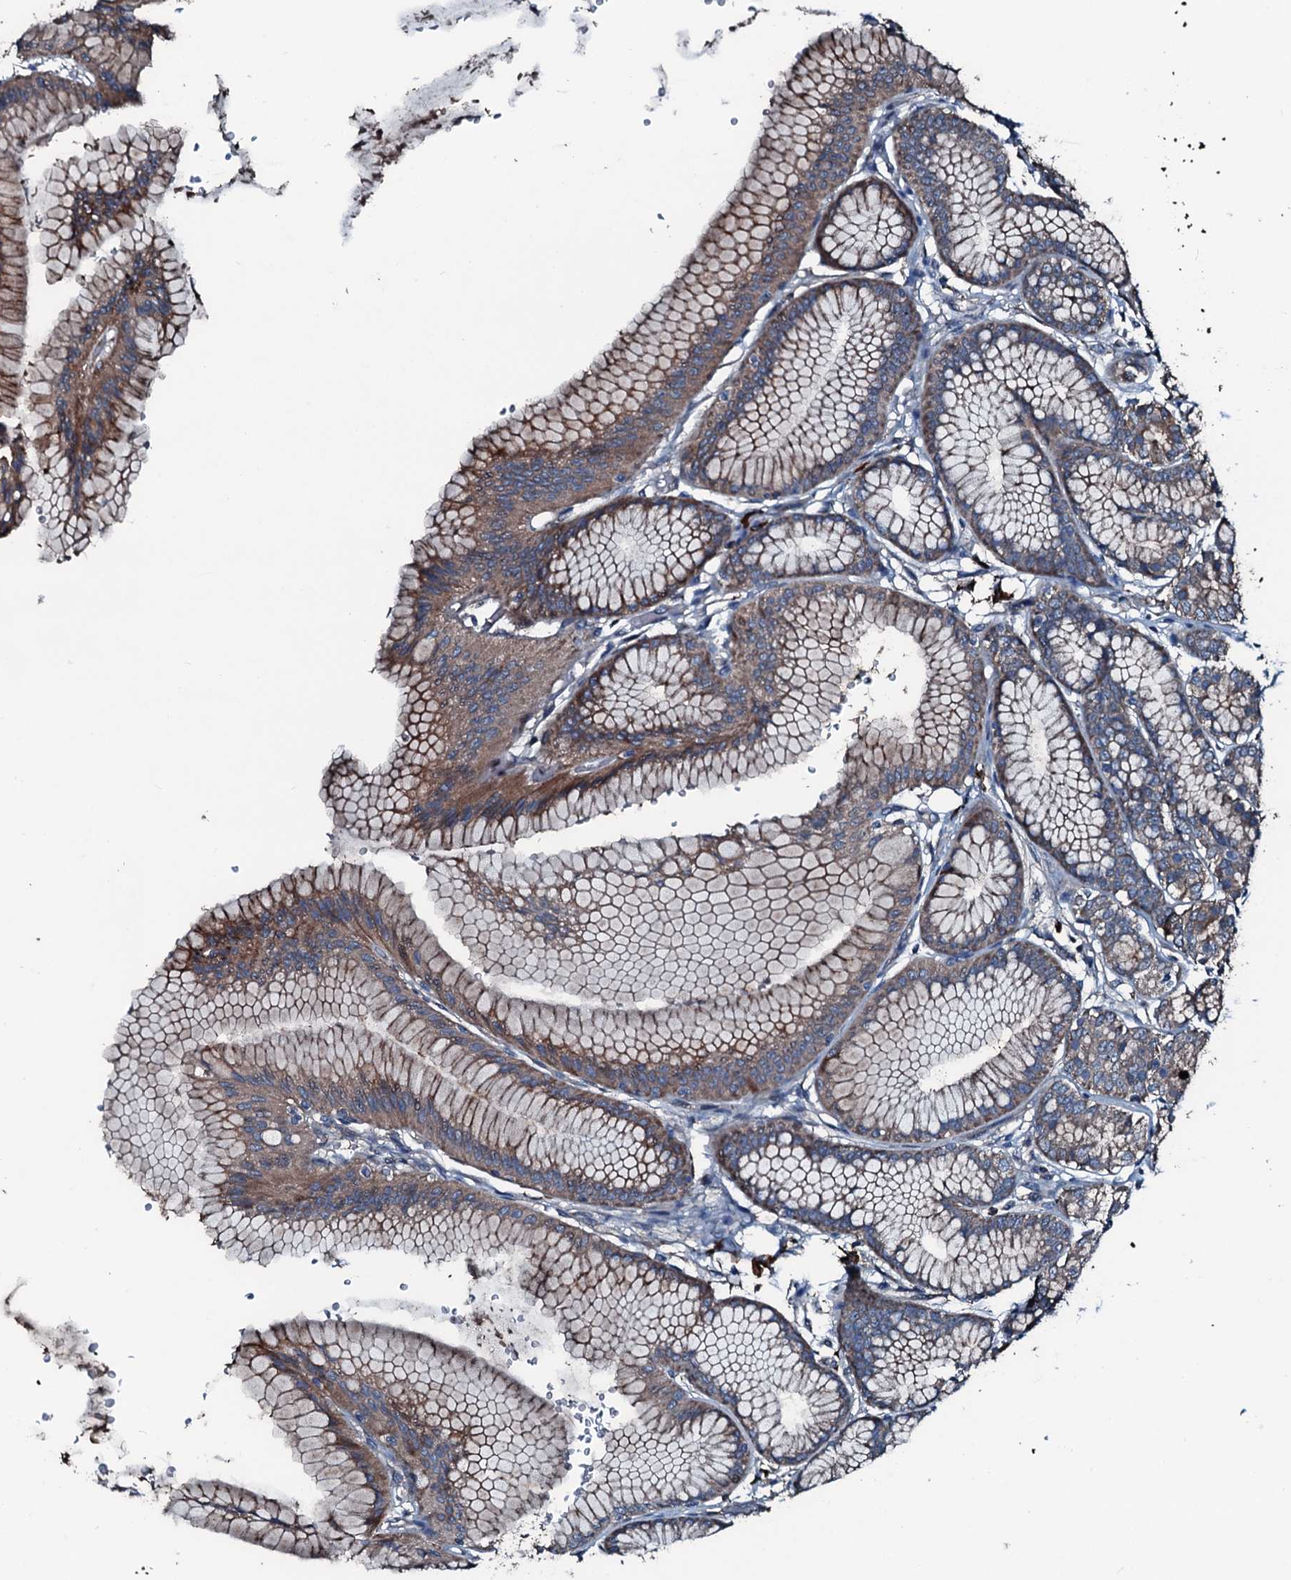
{"staining": {"intensity": "strong", "quantity": ">75%", "location": "cytoplasmic/membranous"}, "tissue": "stomach", "cell_type": "Glandular cells", "image_type": "normal", "snomed": [{"axis": "morphology", "description": "Normal tissue, NOS"}, {"axis": "morphology", "description": "Adenocarcinoma, NOS"}, {"axis": "morphology", "description": "Adenocarcinoma, High grade"}, {"axis": "topography", "description": "Stomach, upper"}, {"axis": "topography", "description": "Stomach"}], "caption": "Stomach stained with DAB immunohistochemistry reveals high levels of strong cytoplasmic/membranous expression in about >75% of glandular cells.", "gene": "AARS1", "patient": {"sex": "female", "age": 65}}